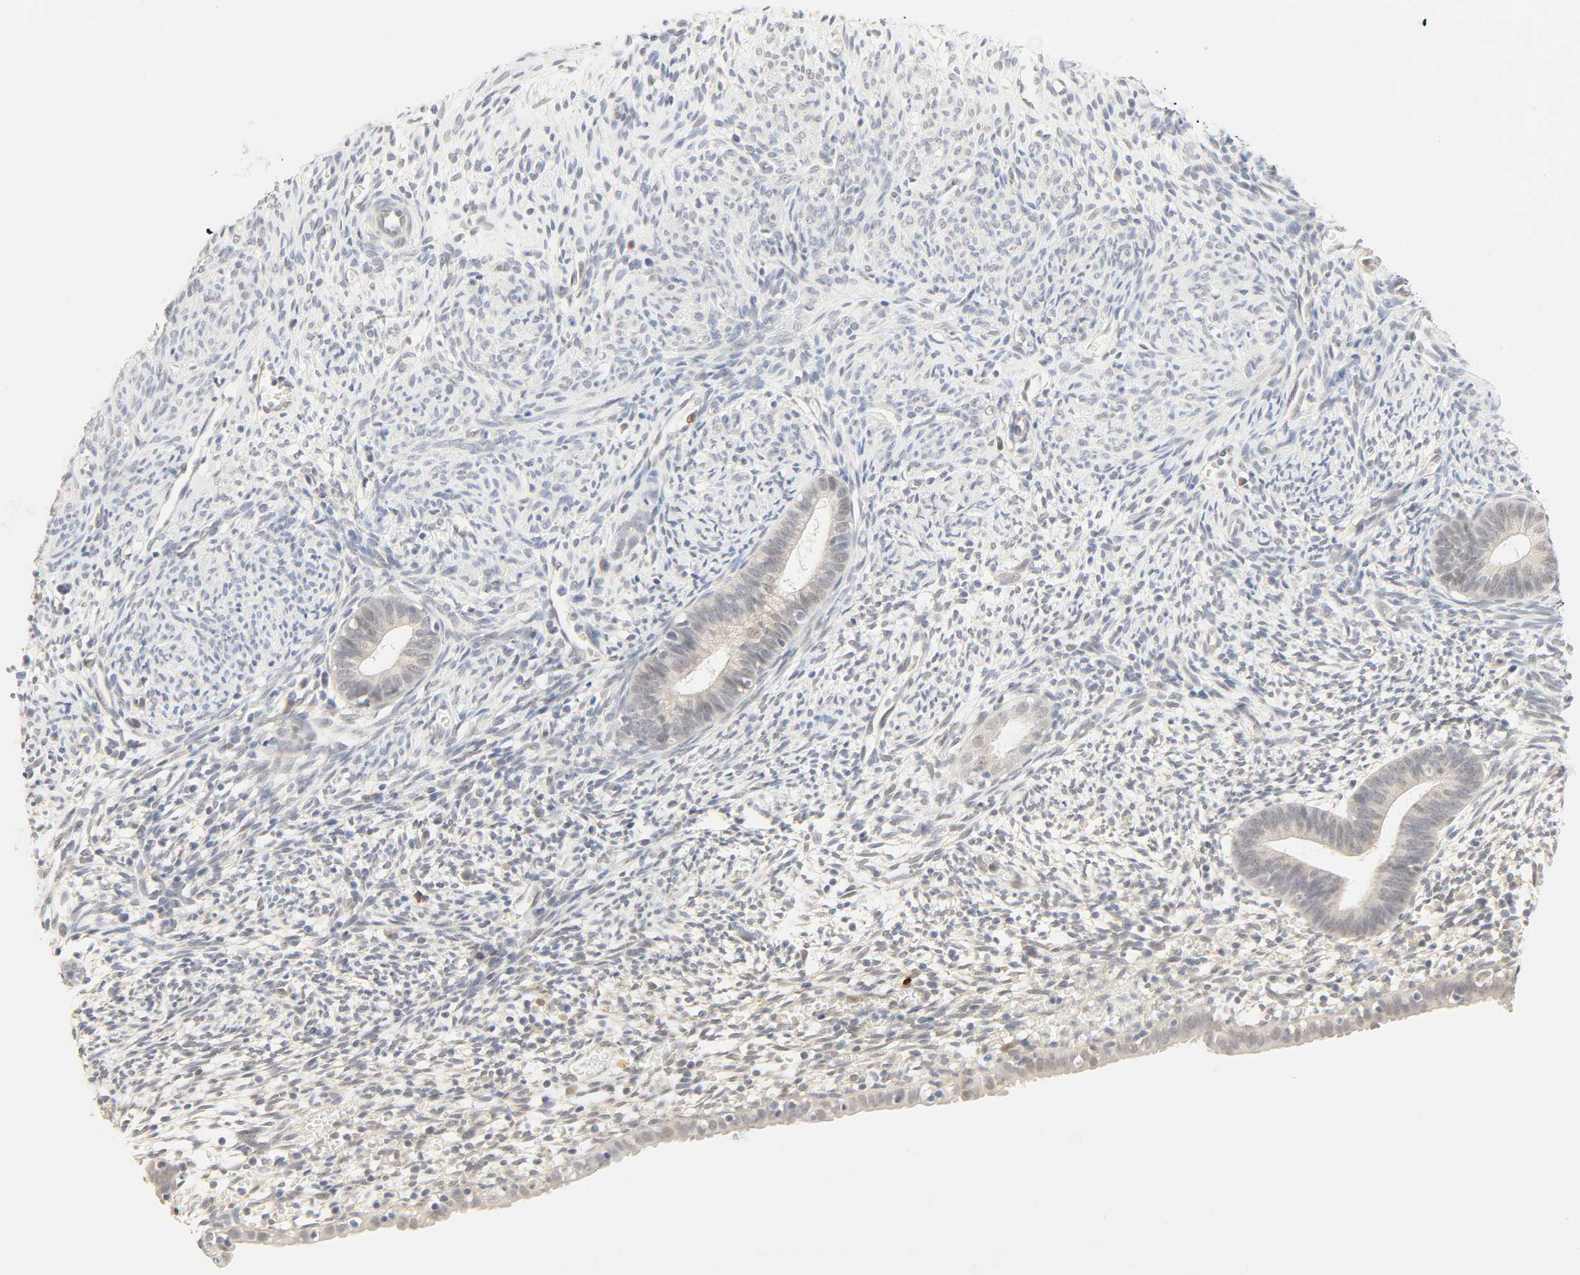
{"staining": {"intensity": "weak", "quantity": "<25%", "location": "cytoplasmic/membranous"}, "tissue": "endometrium", "cell_type": "Cells in endometrial stroma", "image_type": "normal", "snomed": [{"axis": "morphology", "description": "Normal tissue, NOS"}, {"axis": "morphology", "description": "Atrophy, NOS"}, {"axis": "topography", "description": "Uterus"}, {"axis": "topography", "description": "Endometrium"}], "caption": "There is no significant positivity in cells in endometrial stroma of endometrium. The staining was performed using DAB to visualize the protein expression in brown, while the nuclei were stained in blue with hematoxylin (Magnification: 20x).", "gene": "ACSS2", "patient": {"sex": "female", "age": 68}}